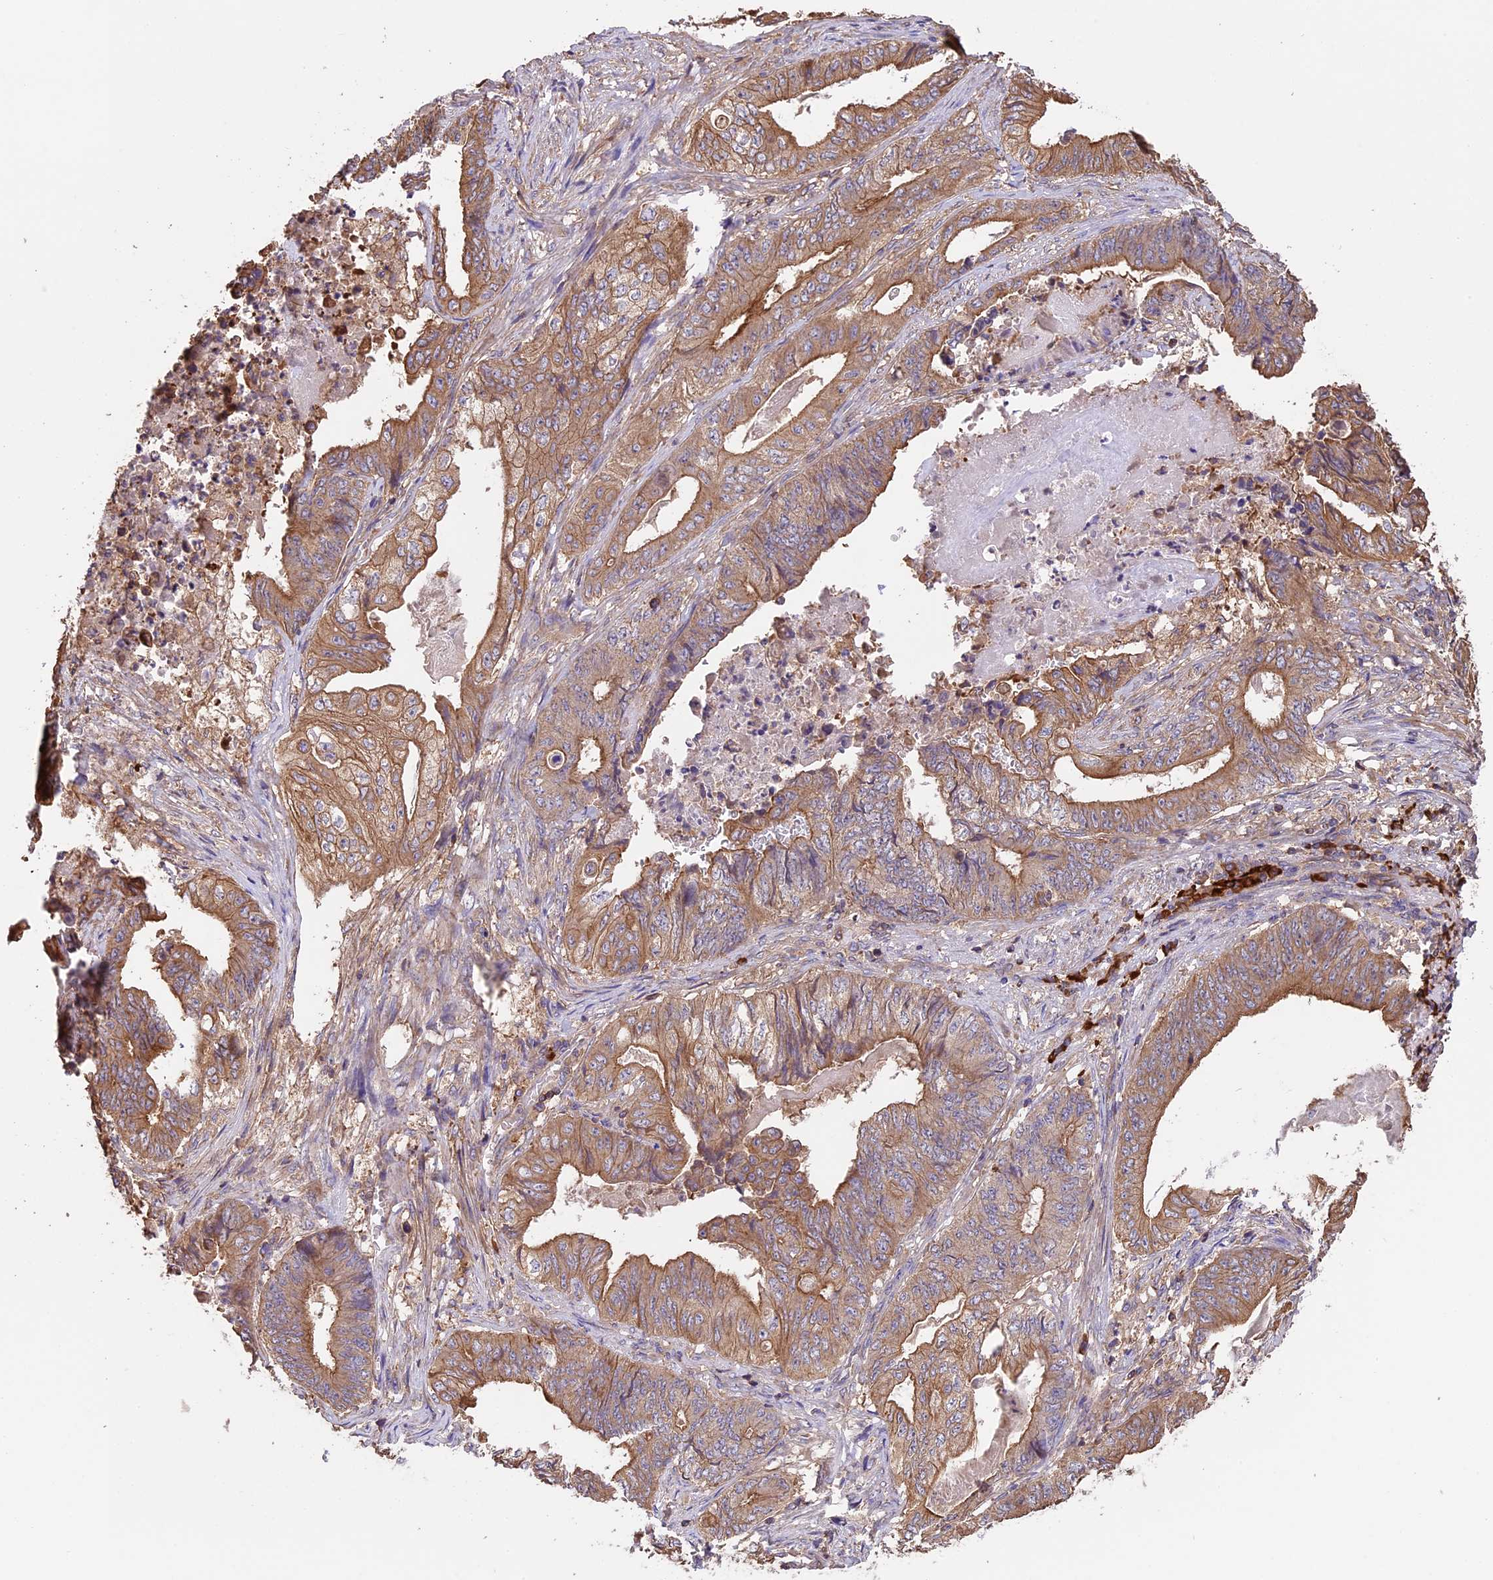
{"staining": {"intensity": "moderate", "quantity": ">75%", "location": "cytoplasmic/membranous"}, "tissue": "stomach cancer", "cell_type": "Tumor cells", "image_type": "cancer", "snomed": [{"axis": "morphology", "description": "Adenocarcinoma, NOS"}, {"axis": "topography", "description": "Stomach"}], "caption": "Human stomach cancer (adenocarcinoma) stained for a protein (brown) reveals moderate cytoplasmic/membranous positive expression in about >75% of tumor cells.", "gene": "GAS8", "patient": {"sex": "female", "age": 73}}